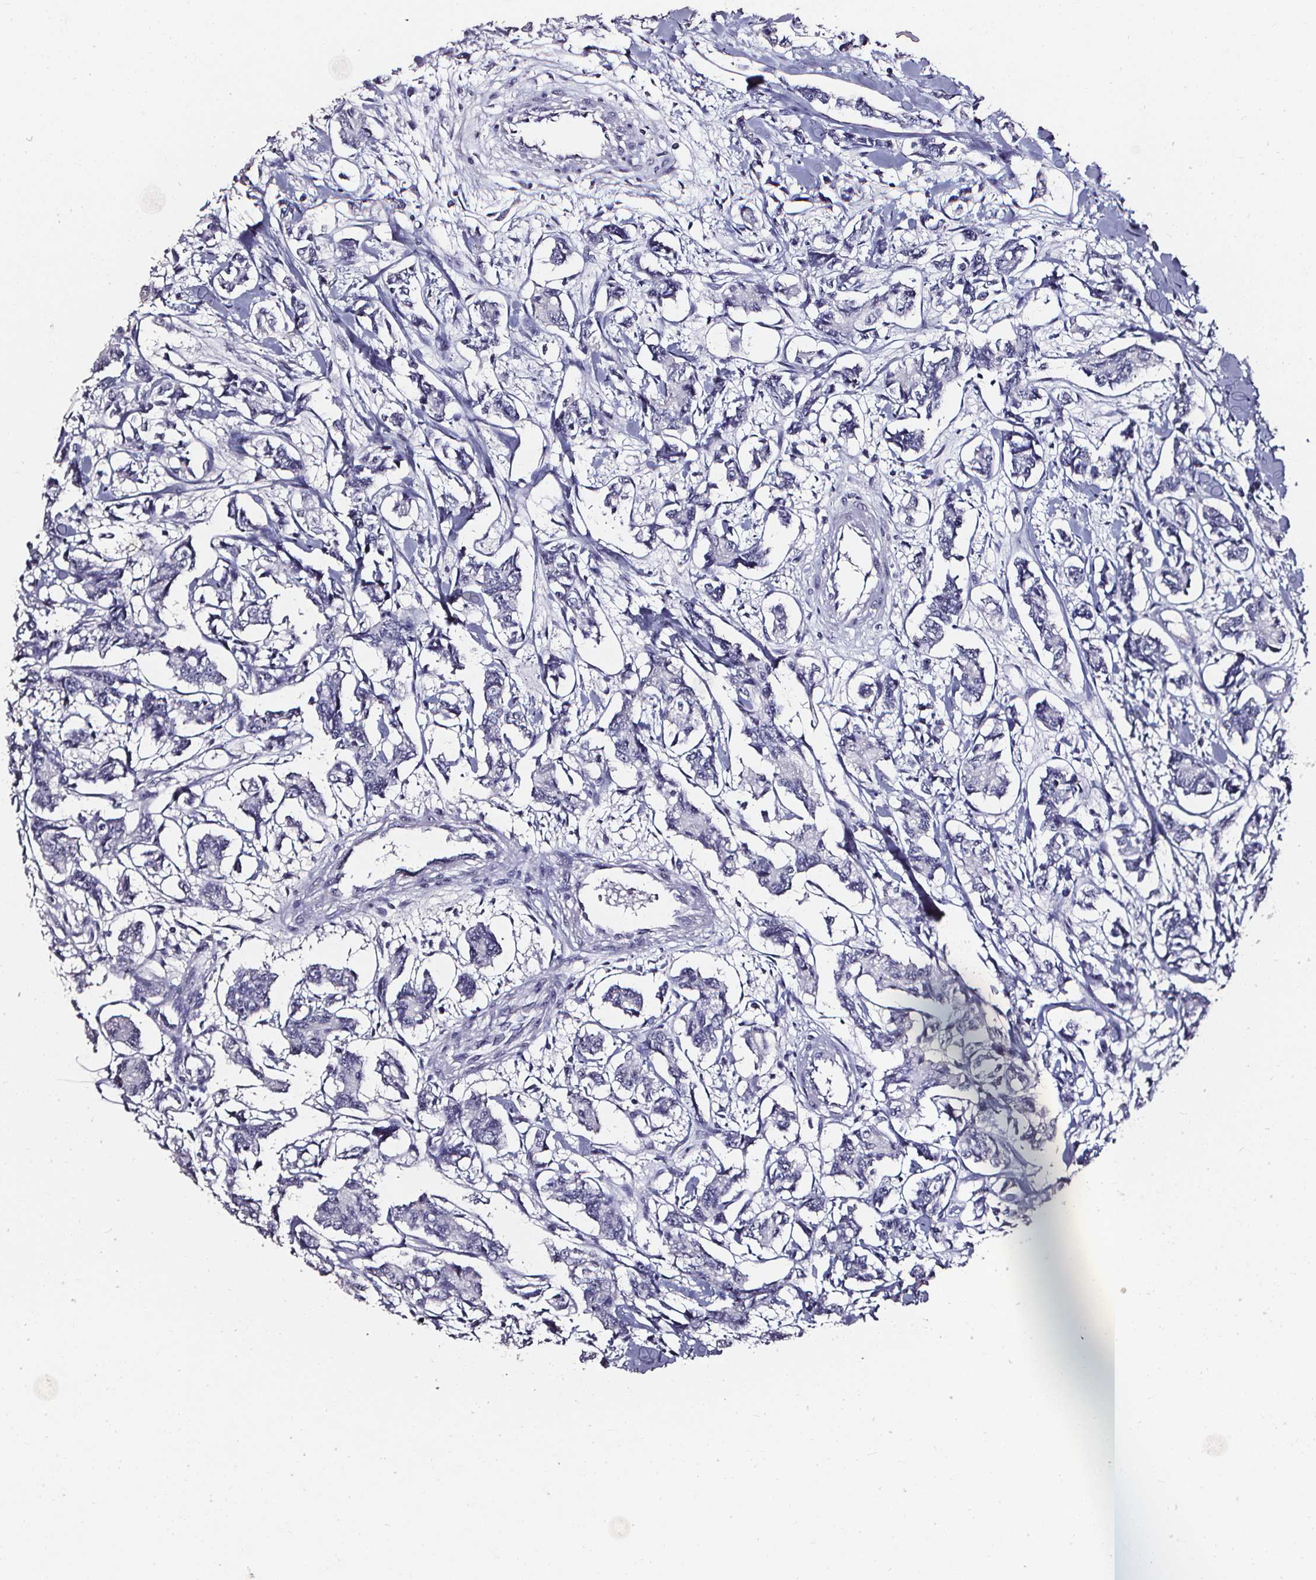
{"staining": {"intensity": "negative", "quantity": "none", "location": "none"}, "tissue": "carcinoid", "cell_type": "Tumor cells", "image_type": "cancer", "snomed": [{"axis": "morphology", "description": "Carcinoid, malignant, NOS"}, {"axis": "topography", "description": "Kidney"}], "caption": "This is a image of immunohistochemistry (IHC) staining of malignant carcinoid, which shows no expression in tumor cells.", "gene": "DEFA5", "patient": {"sex": "female", "age": 41}}